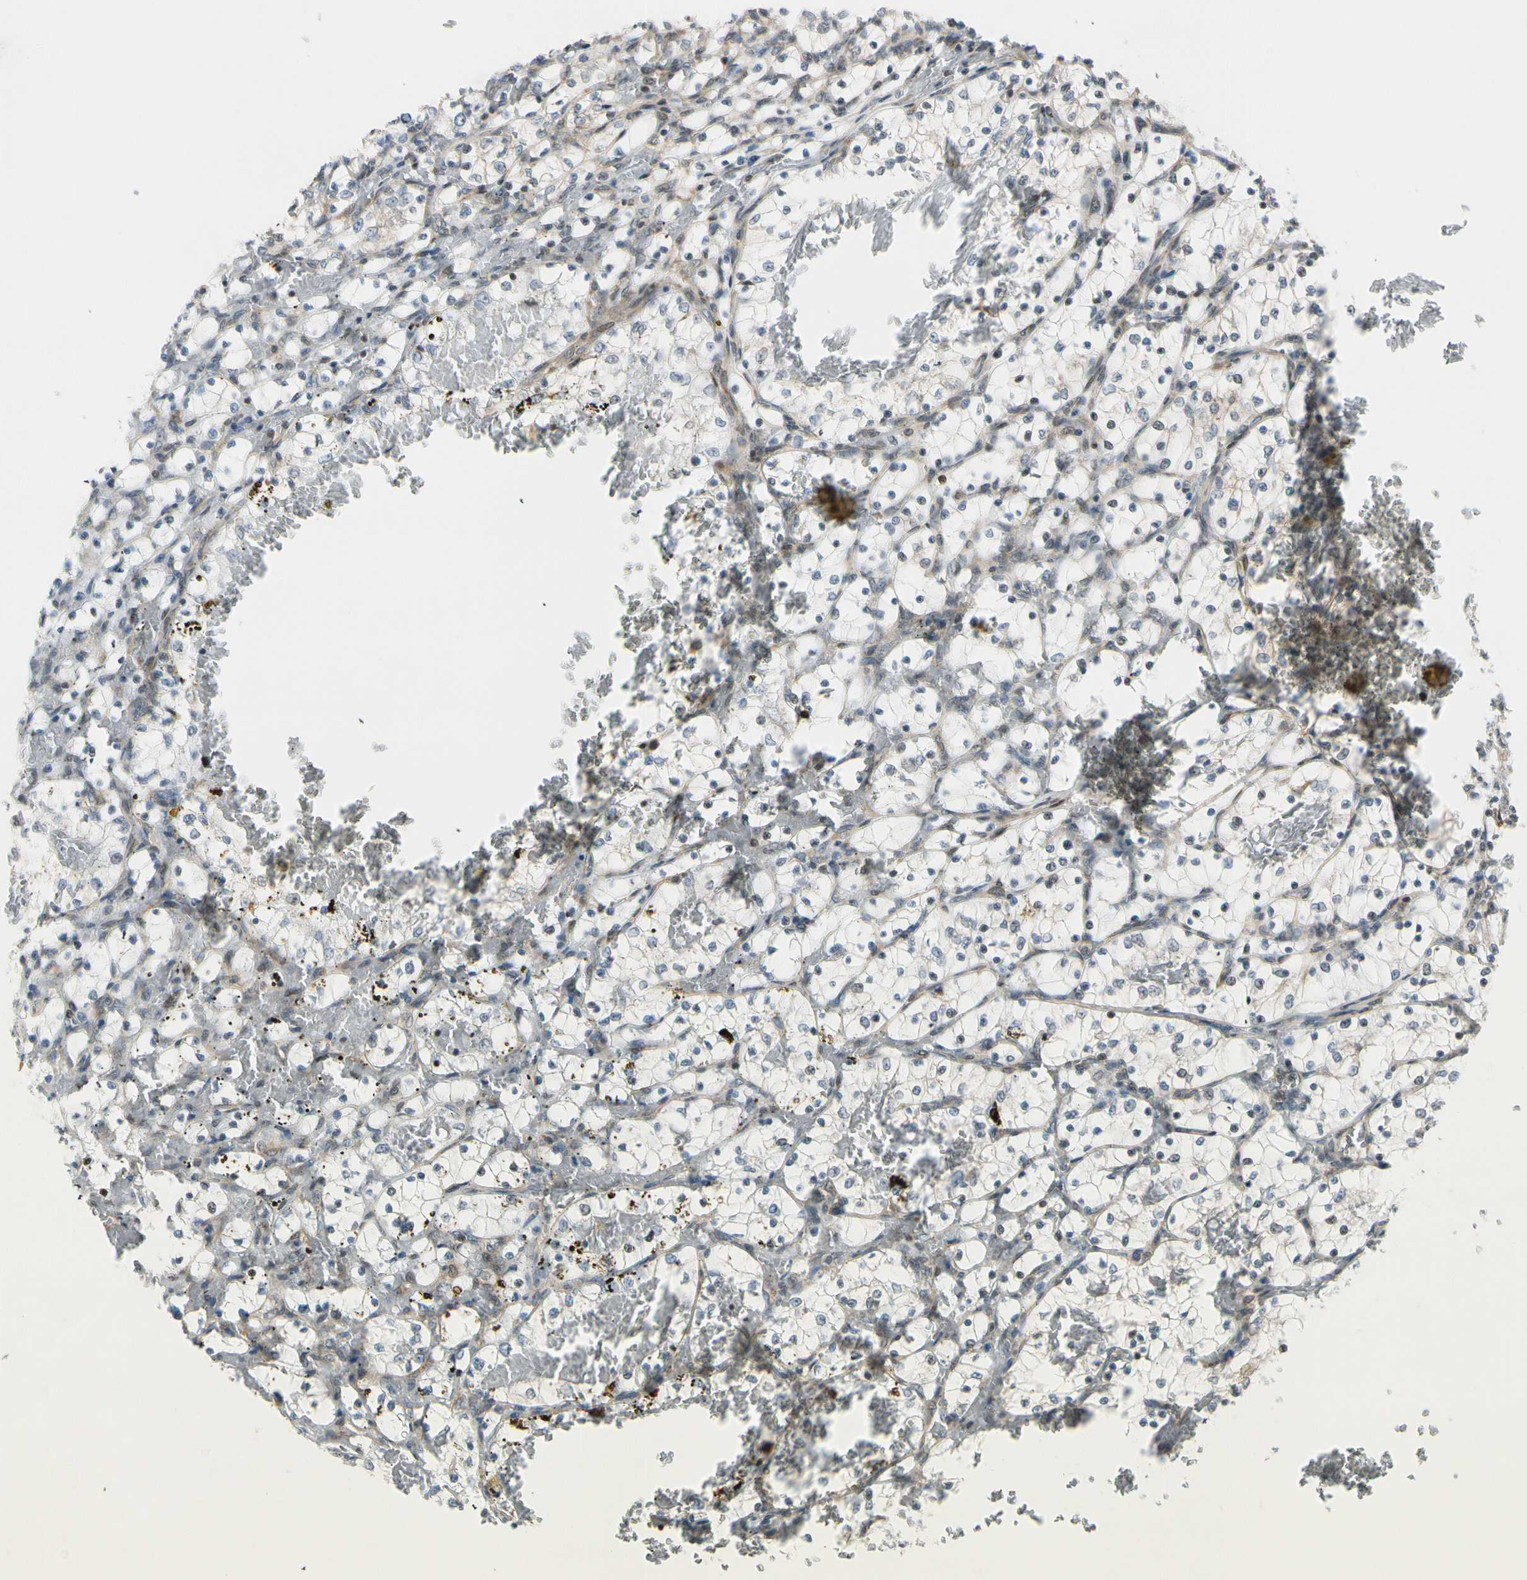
{"staining": {"intensity": "moderate", "quantity": "<25%", "location": "nuclear"}, "tissue": "renal cancer", "cell_type": "Tumor cells", "image_type": "cancer", "snomed": [{"axis": "morphology", "description": "Adenocarcinoma, NOS"}, {"axis": "topography", "description": "Kidney"}], "caption": "Immunohistochemistry (IHC) micrograph of neoplastic tissue: human renal cancer stained using IHC exhibits low levels of moderate protein expression localized specifically in the nuclear of tumor cells, appearing as a nuclear brown color.", "gene": "DAXX", "patient": {"sex": "female", "age": 69}}